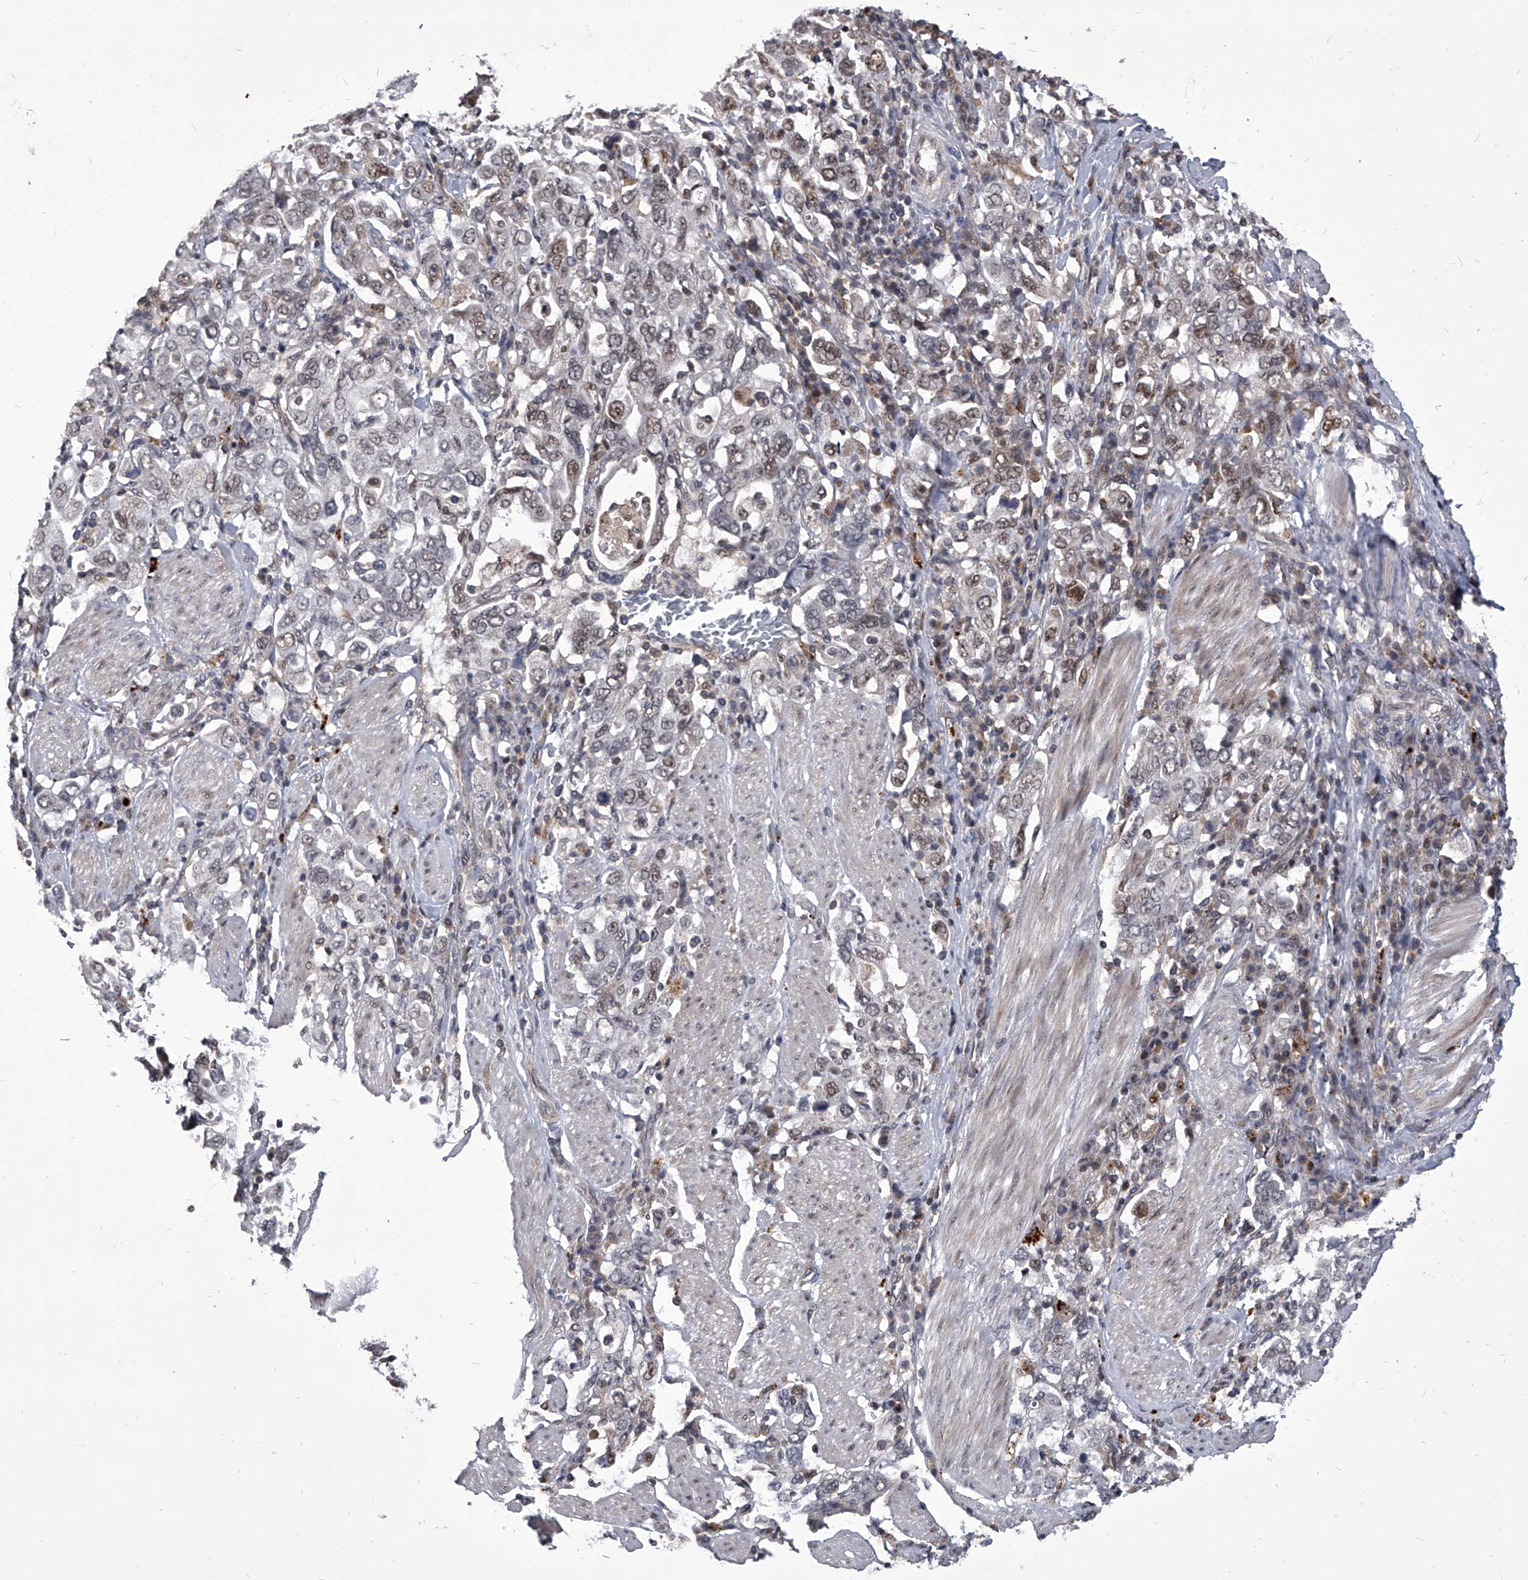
{"staining": {"intensity": "weak", "quantity": "<25%", "location": "nuclear"}, "tissue": "stomach cancer", "cell_type": "Tumor cells", "image_type": "cancer", "snomed": [{"axis": "morphology", "description": "Adenocarcinoma, NOS"}, {"axis": "topography", "description": "Stomach, upper"}], "caption": "Tumor cells are negative for protein expression in human stomach cancer (adenocarcinoma).", "gene": "CMTR1", "patient": {"sex": "male", "age": 62}}